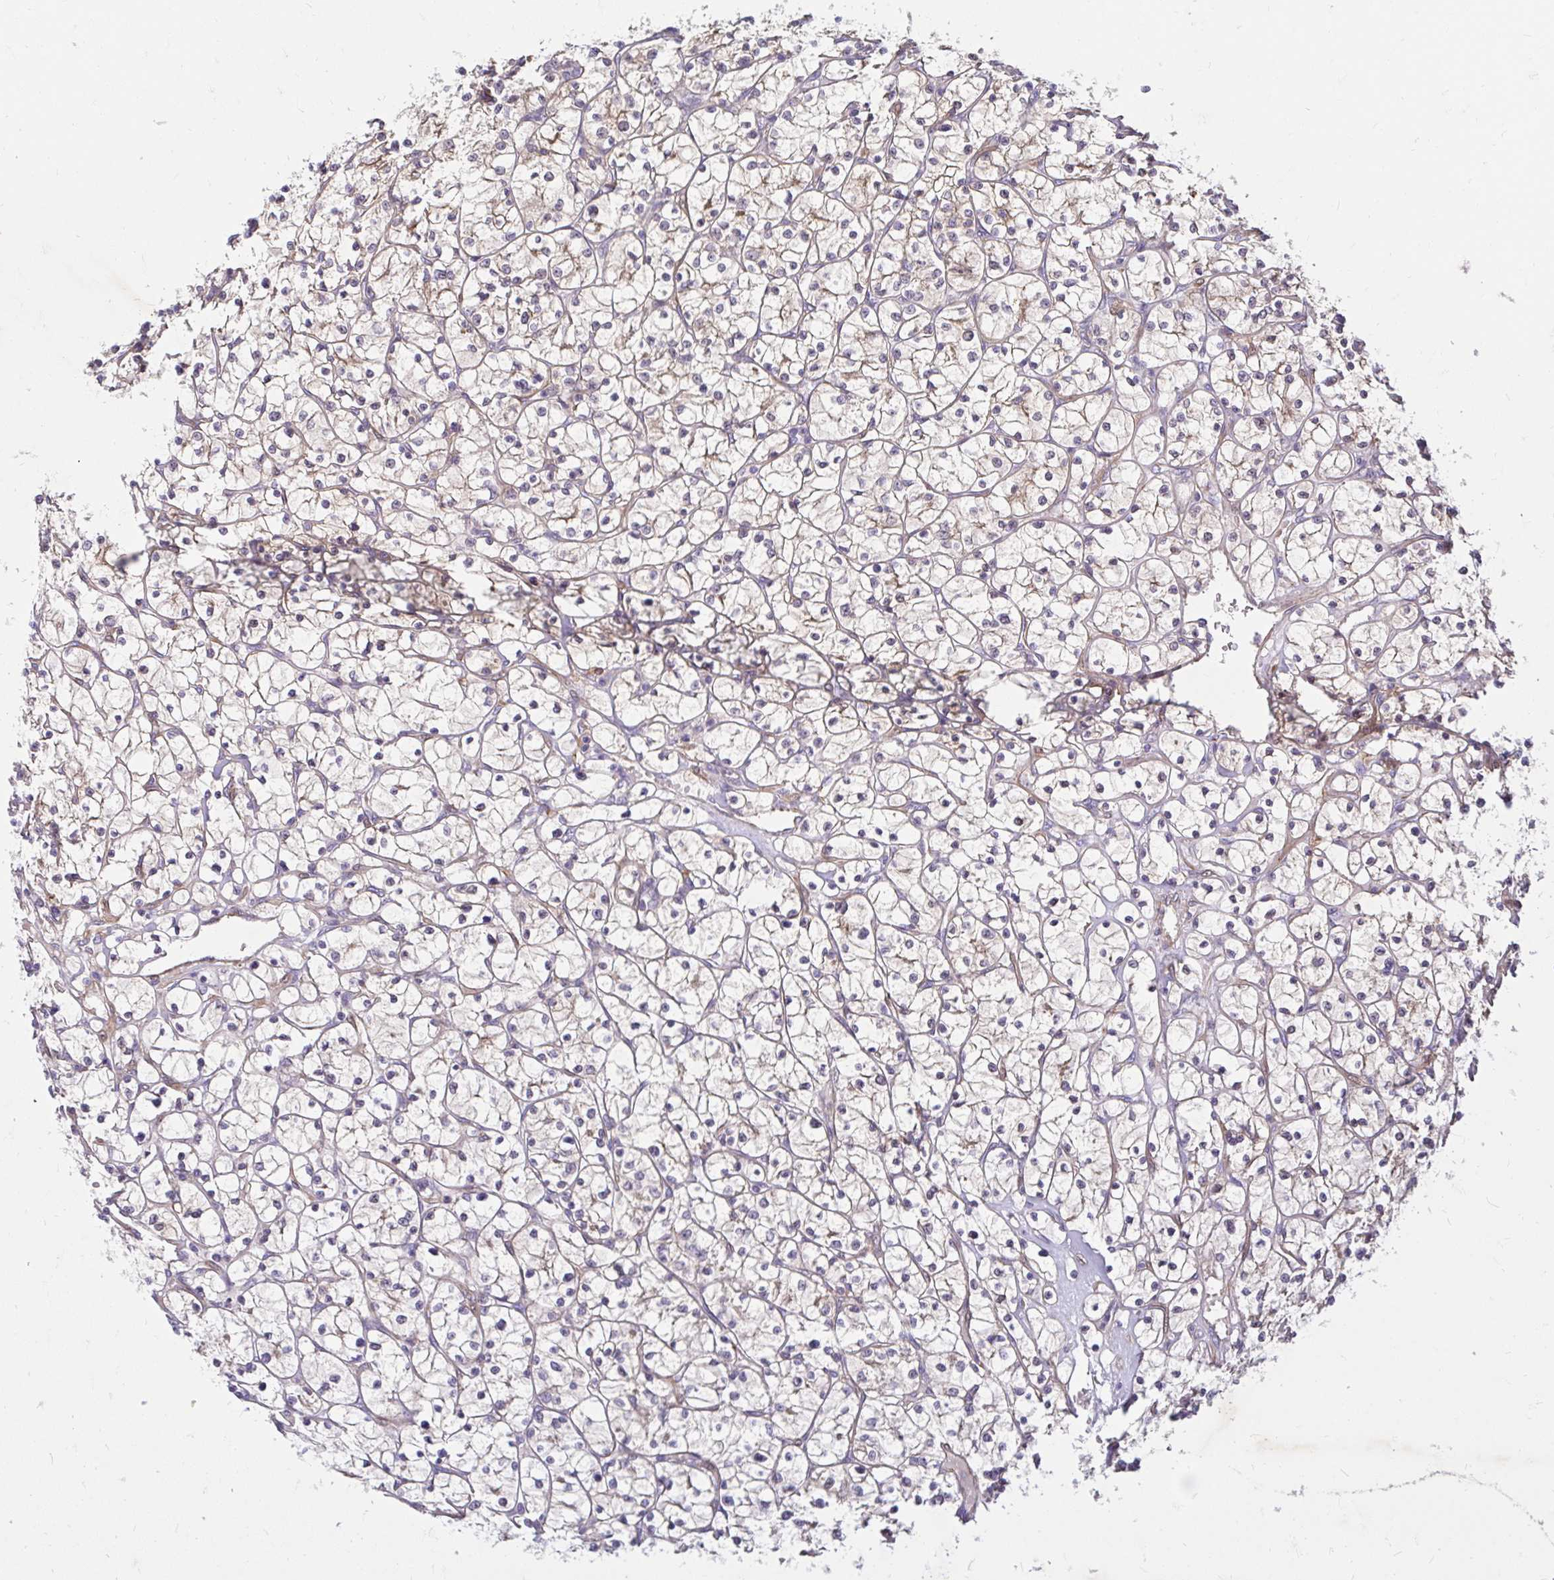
{"staining": {"intensity": "moderate", "quantity": "25%-75%", "location": "cytoplasmic/membranous"}, "tissue": "renal cancer", "cell_type": "Tumor cells", "image_type": "cancer", "snomed": [{"axis": "morphology", "description": "Adenocarcinoma, NOS"}, {"axis": "topography", "description": "Kidney"}], "caption": "Adenocarcinoma (renal) stained with immunohistochemistry displays moderate cytoplasmic/membranous staining in approximately 25%-75% of tumor cells.", "gene": "YAP1", "patient": {"sex": "female", "age": 64}}